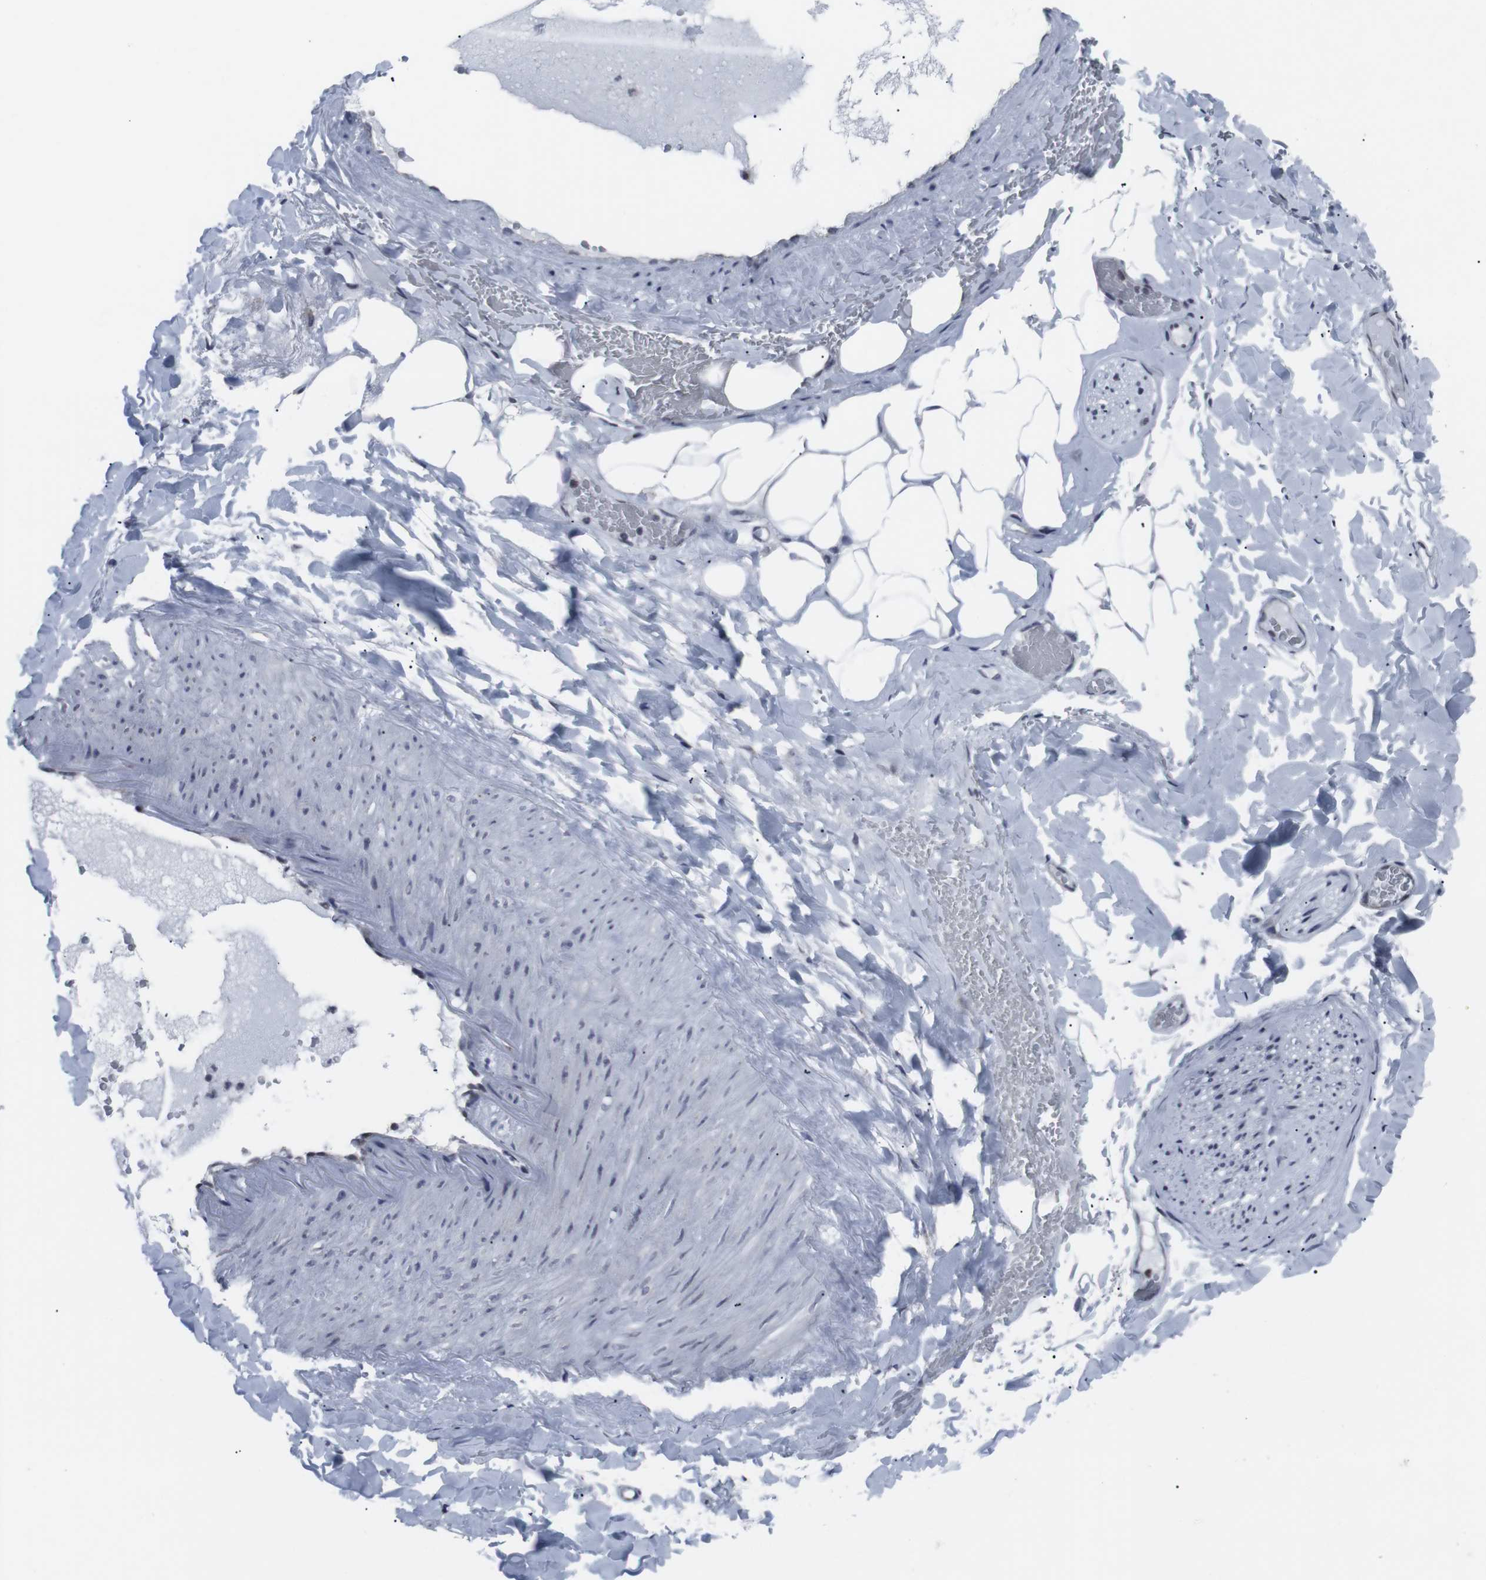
{"staining": {"intensity": "negative", "quantity": "none", "location": "none"}, "tissue": "adipose tissue", "cell_type": "Adipocytes", "image_type": "normal", "snomed": [{"axis": "morphology", "description": "Normal tissue, NOS"}, {"axis": "topography", "description": "Peripheral nerve tissue"}], "caption": "This micrograph is of benign adipose tissue stained with IHC to label a protein in brown with the nuclei are counter-stained blue. There is no staining in adipocytes. Brightfield microscopy of immunohistochemistry (IHC) stained with DAB (brown) and hematoxylin (blue), captured at high magnification.", "gene": "GEMIN2", "patient": {"sex": "male", "age": 70}}